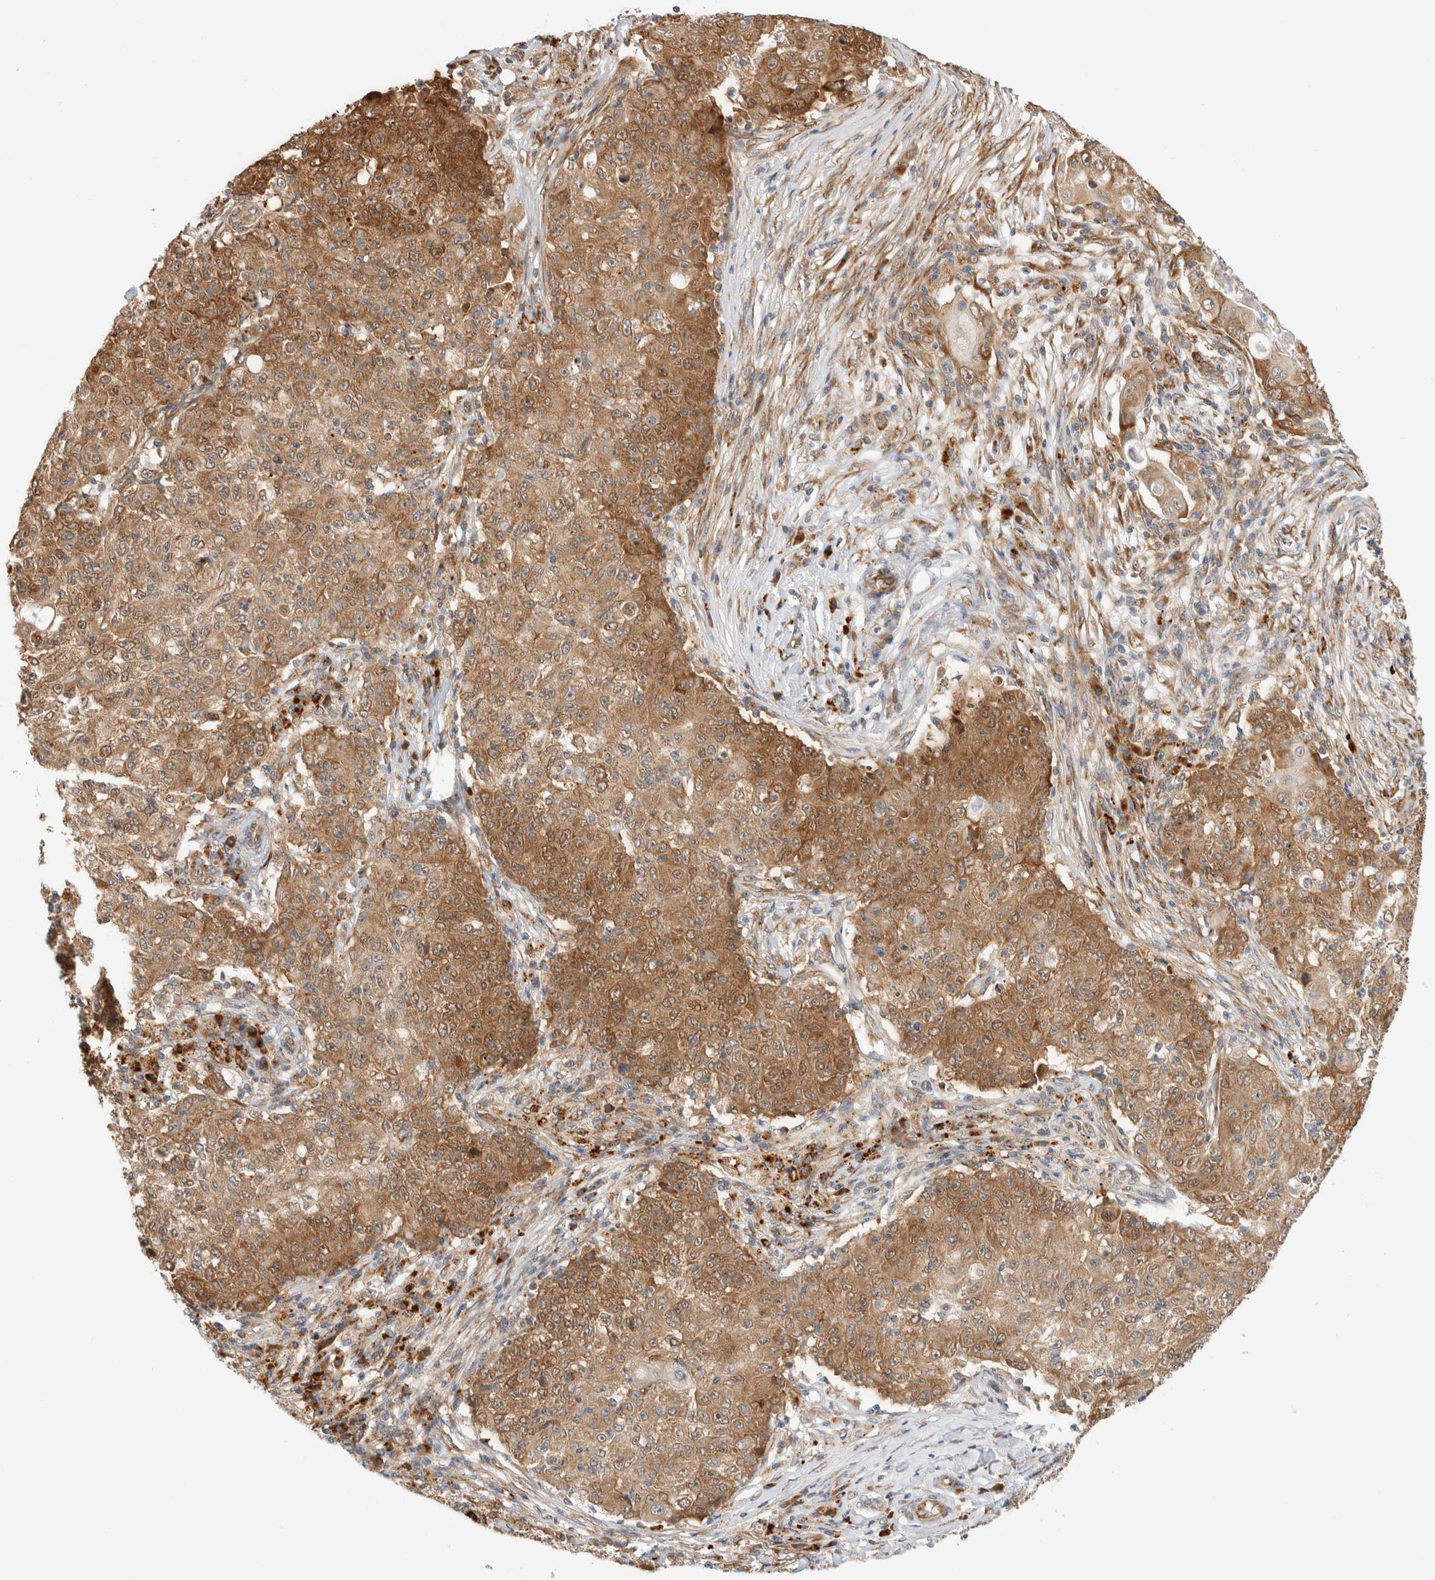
{"staining": {"intensity": "moderate", "quantity": ">75%", "location": "cytoplasmic/membranous"}, "tissue": "ovarian cancer", "cell_type": "Tumor cells", "image_type": "cancer", "snomed": [{"axis": "morphology", "description": "Carcinoma, endometroid"}, {"axis": "topography", "description": "Ovary"}], "caption": "The micrograph demonstrates staining of ovarian endometroid carcinoma, revealing moderate cytoplasmic/membranous protein positivity (brown color) within tumor cells.", "gene": "ACTL9", "patient": {"sex": "female", "age": 42}}